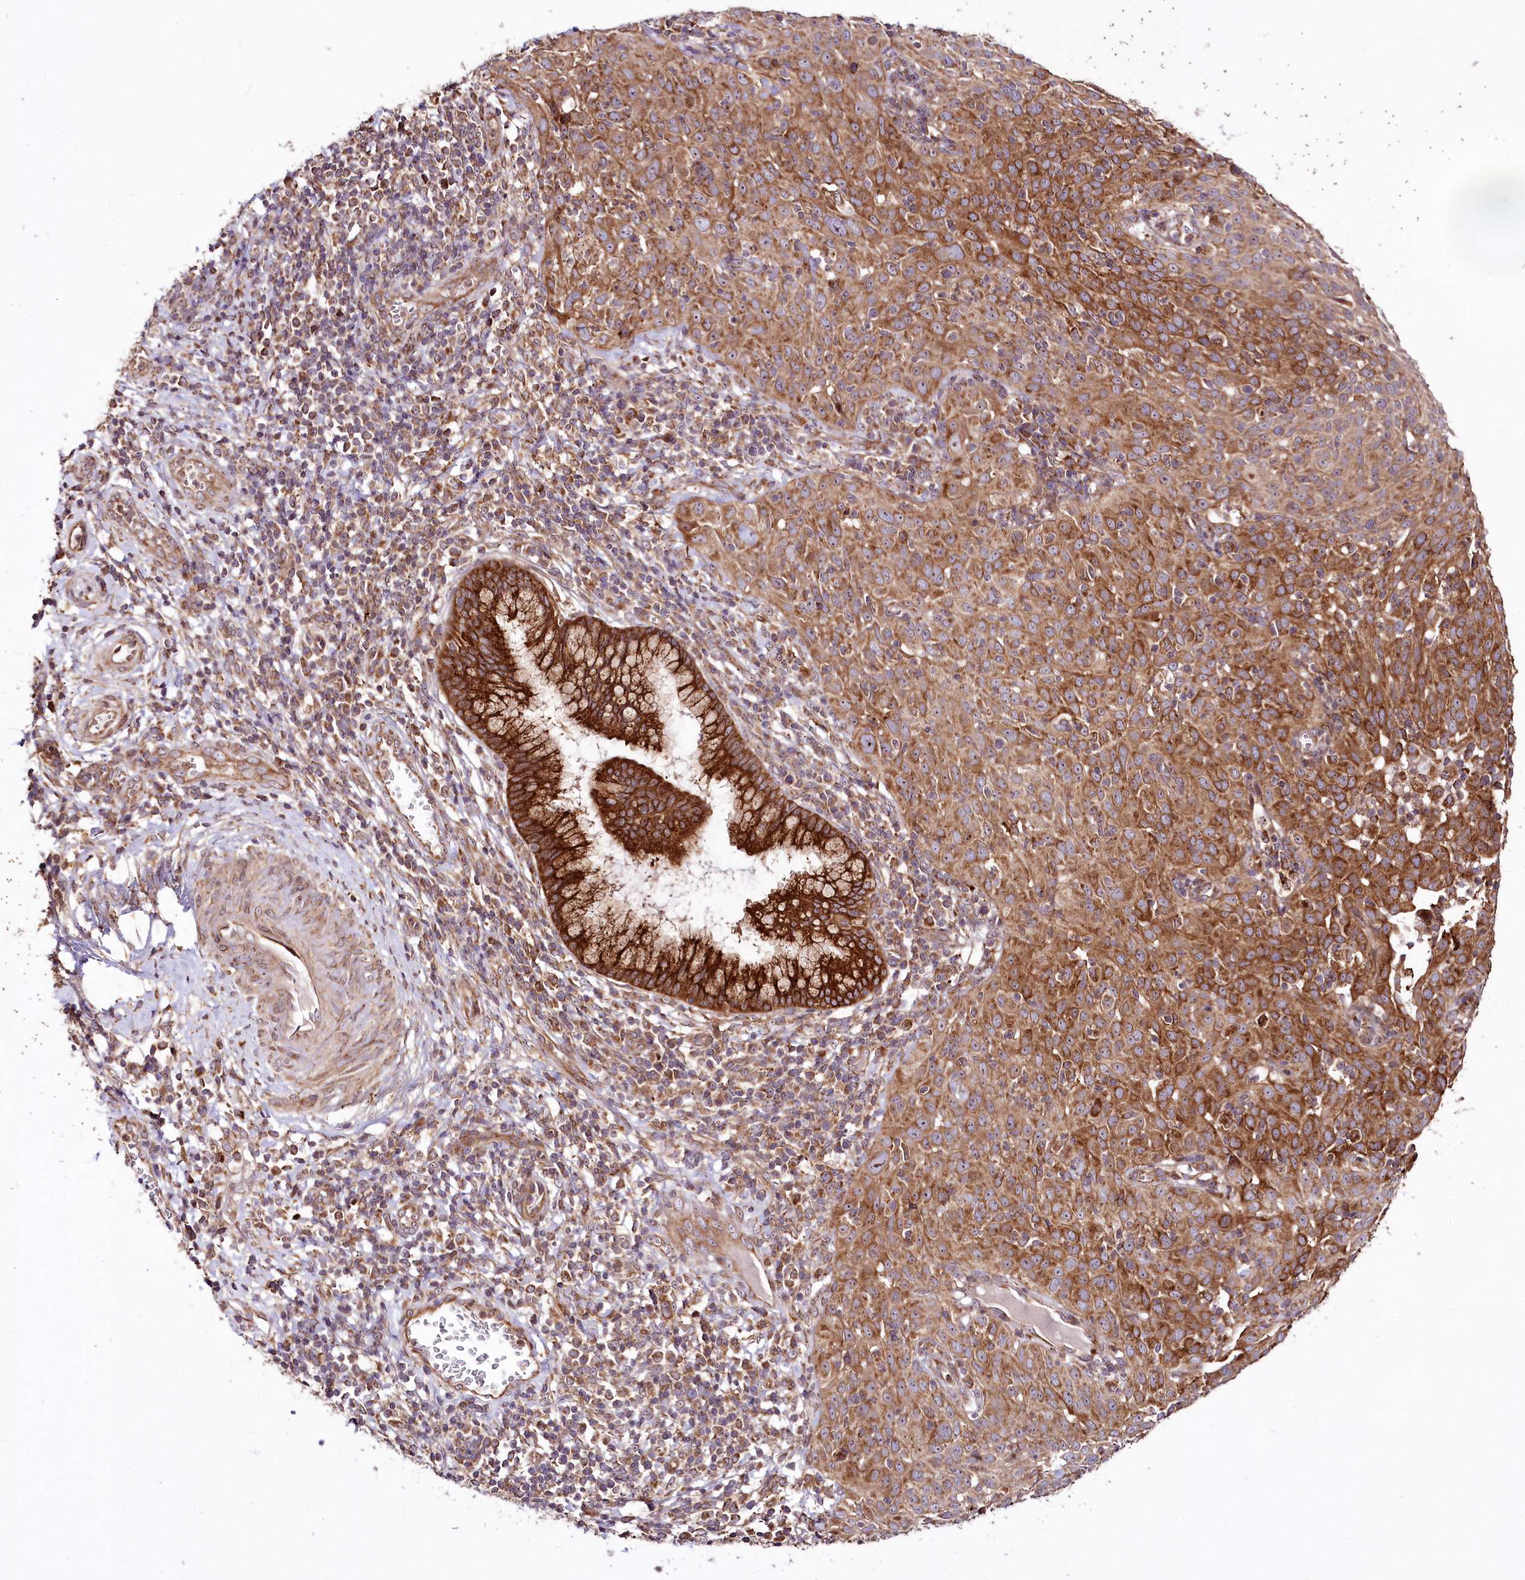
{"staining": {"intensity": "moderate", "quantity": ">75%", "location": "cytoplasmic/membranous"}, "tissue": "cervical cancer", "cell_type": "Tumor cells", "image_type": "cancer", "snomed": [{"axis": "morphology", "description": "Squamous cell carcinoma, NOS"}, {"axis": "topography", "description": "Cervix"}], "caption": "An immunohistochemistry image of neoplastic tissue is shown. Protein staining in brown labels moderate cytoplasmic/membranous positivity in cervical cancer (squamous cell carcinoma) within tumor cells.", "gene": "RAB7A", "patient": {"sex": "female", "age": 31}}